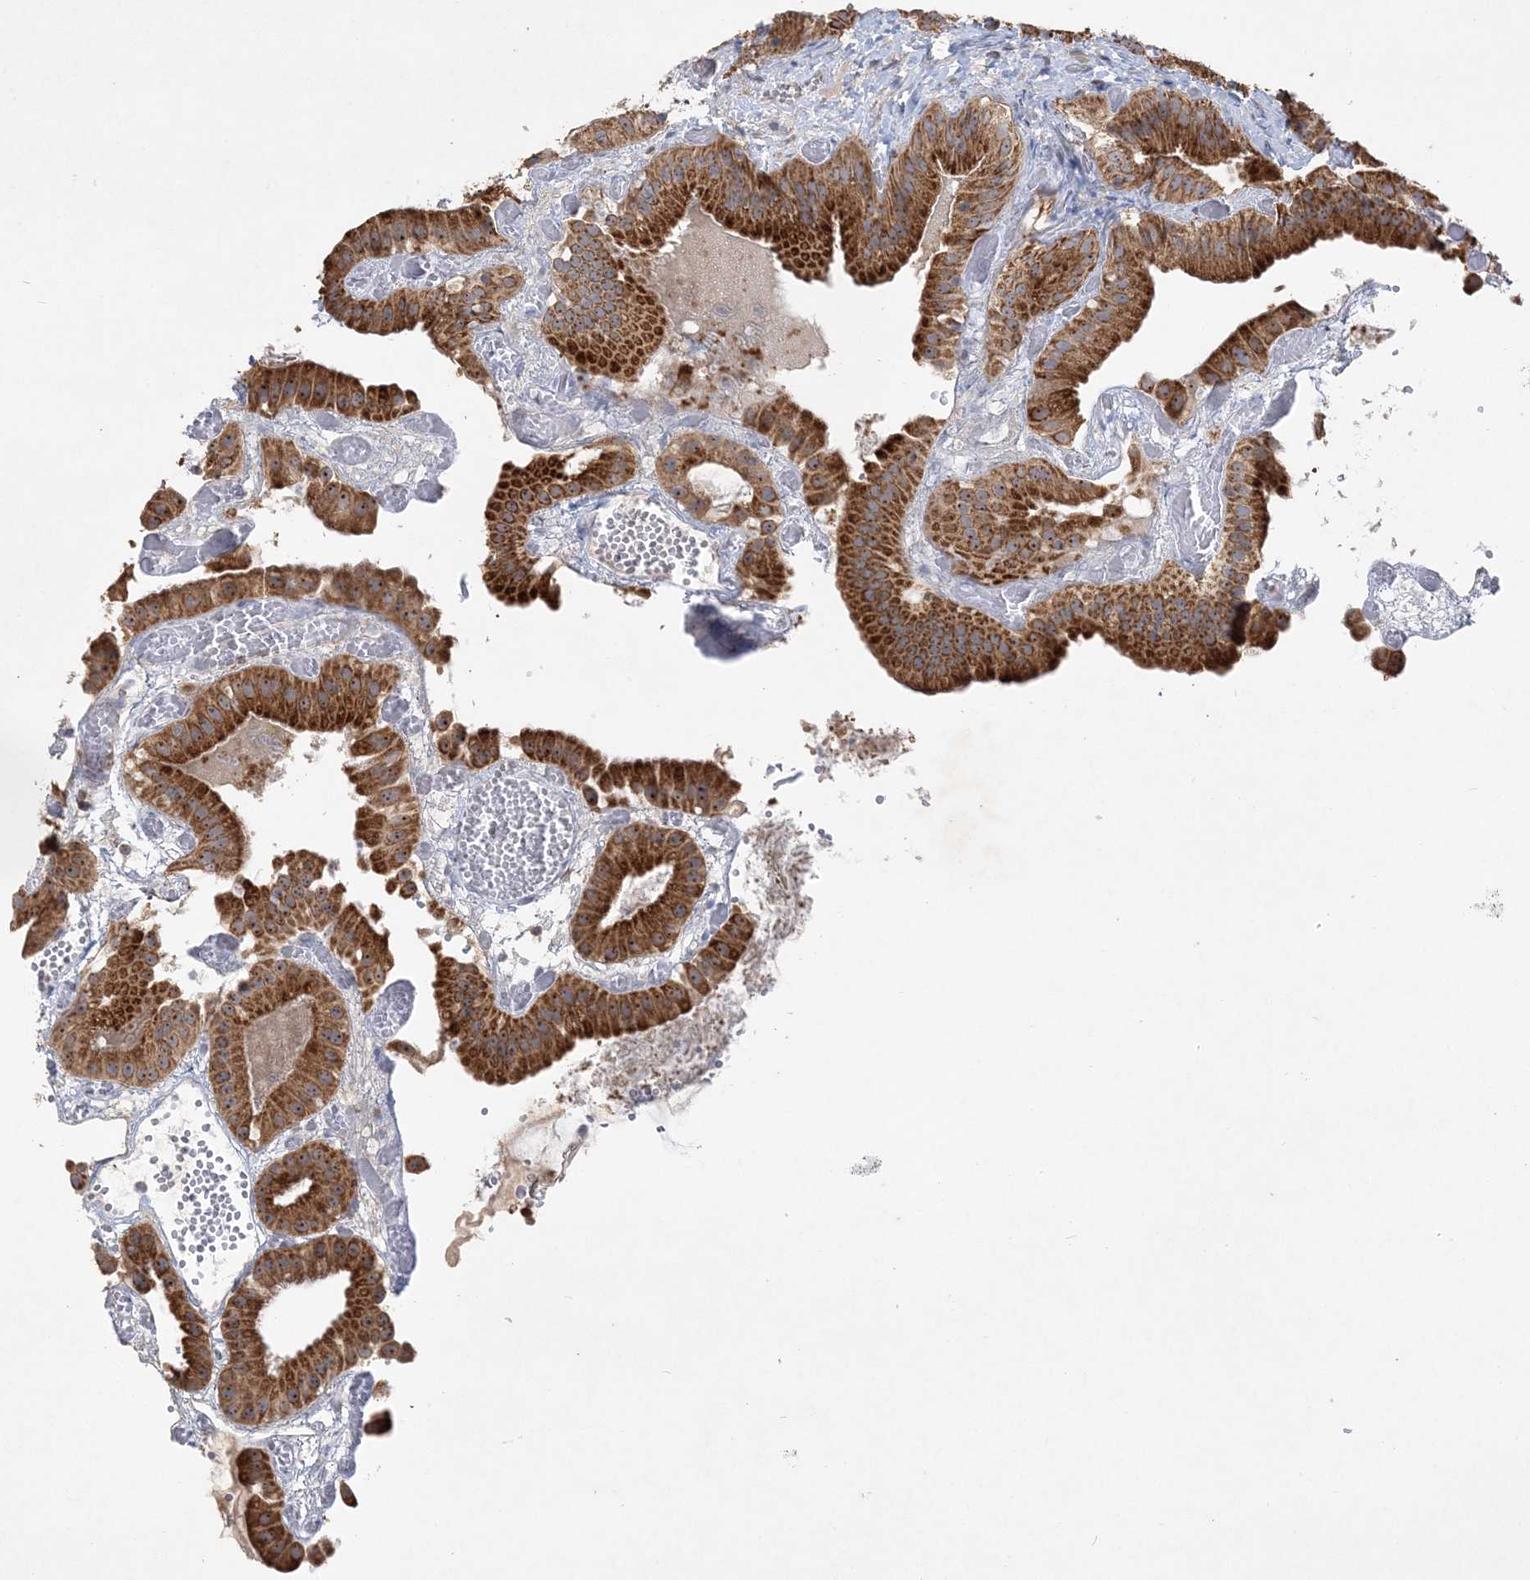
{"staining": {"intensity": "strong", "quantity": ">75%", "location": "cytoplasmic/membranous"}, "tissue": "gallbladder", "cell_type": "Glandular cells", "image_type": "normal", "snomed": [{"axis": "morphology", "description": "Normal tissue, NOS"}, {"axis": "topography", "description": "Gallbladder"}], "caption": "The immunohistochemical stain shows strong cytoplasmic/membranous staining in glandular cells of benign gallbladder.", "gene": "FEZ2", "patient": {"sex": "female", "age": 64}}